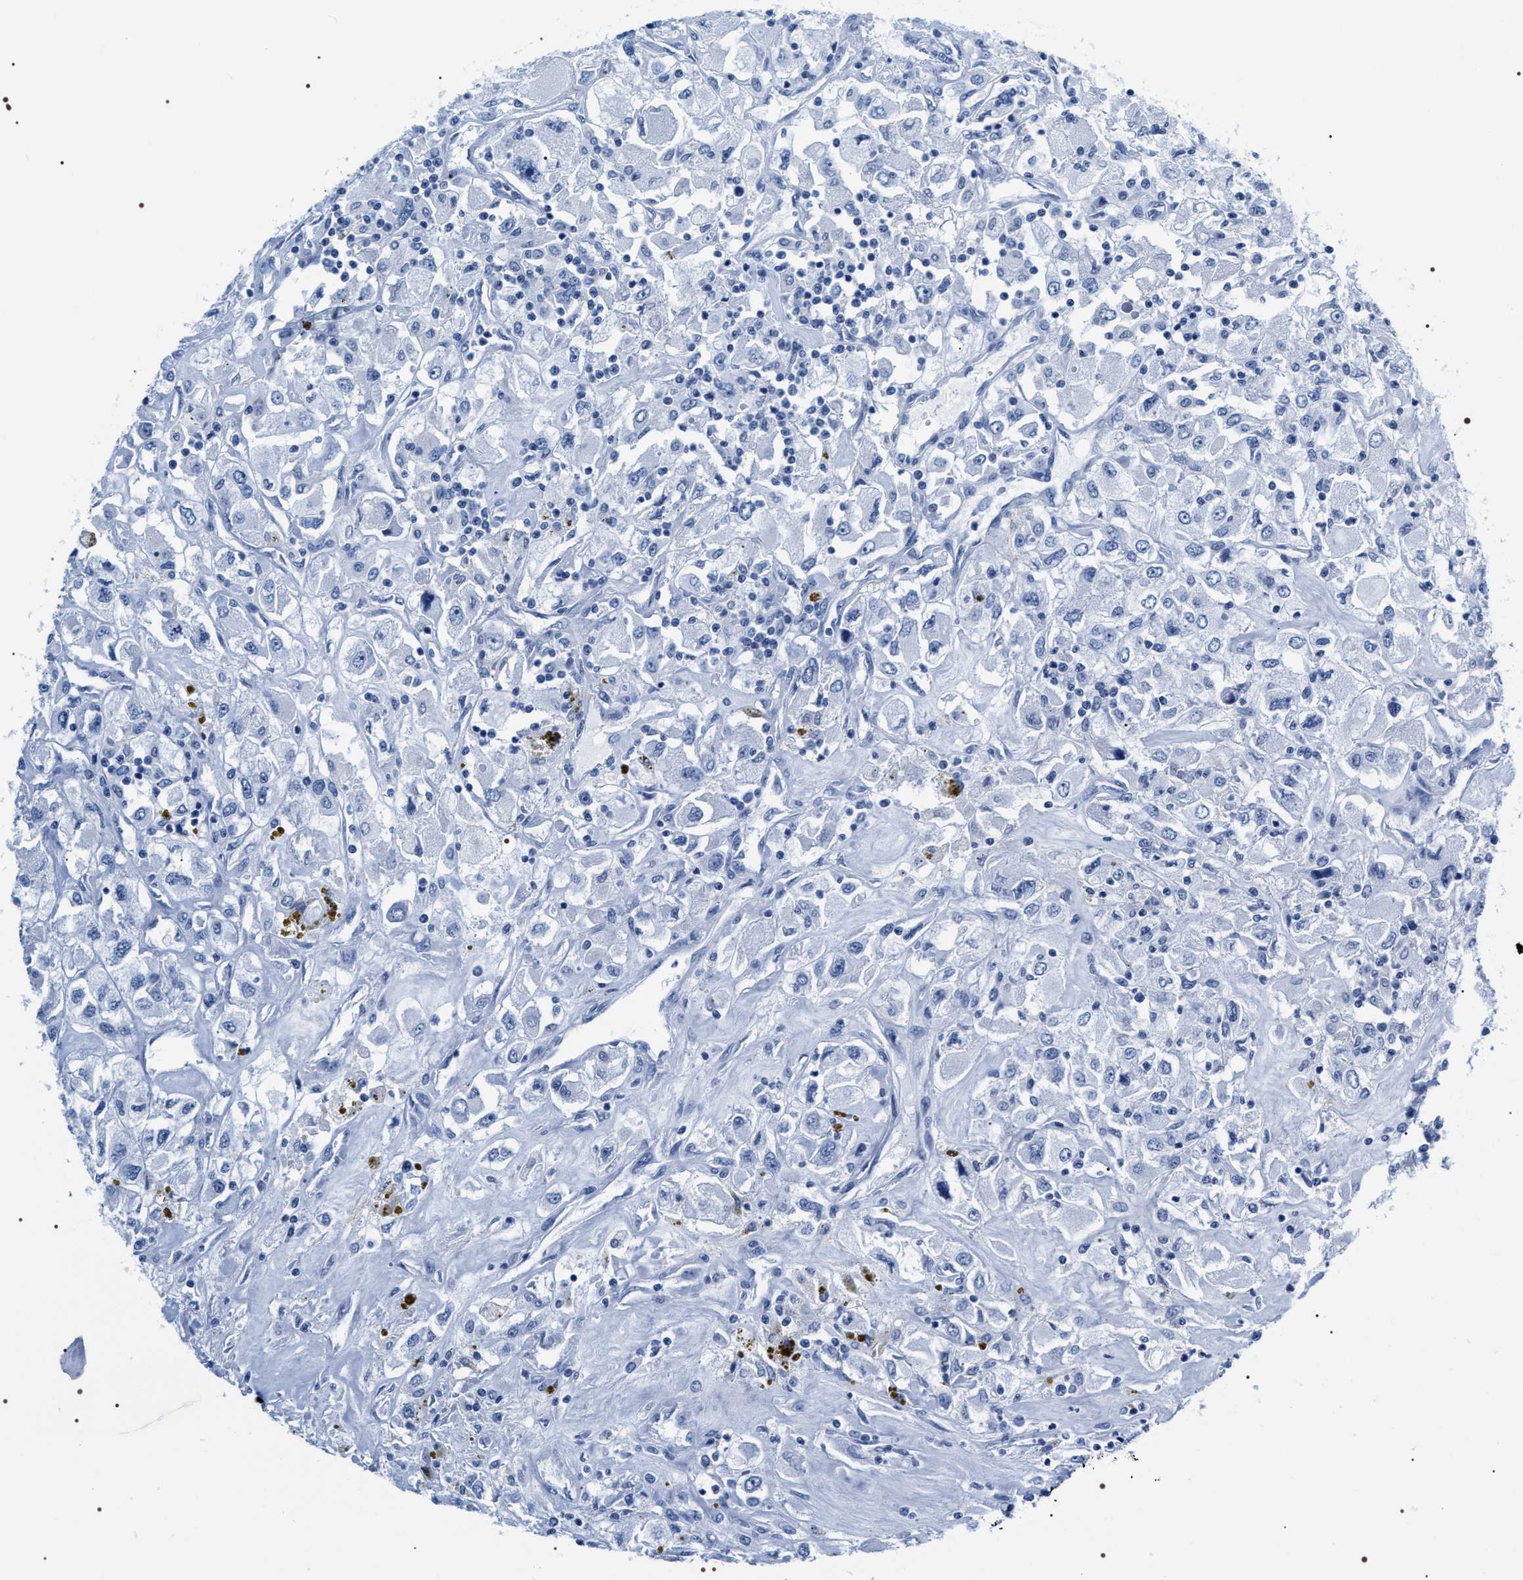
{"staining": {"intensity": "negative", "quantity": "none", "location": "none"}, "tissue": "renal cancer", "cell_type": "Tumor cells", "image_type": "cancer", "snomed": [{"axis": "morphology", "description": "Adenocarcinoma, NOS"}, {"axis": "topography", "description": "Kidney"}], "caption": "An image of human renal cancer is negative for staining in tumor cells.", "gene": "ADH4", "patient": {"sex": "female", "age": 52}}